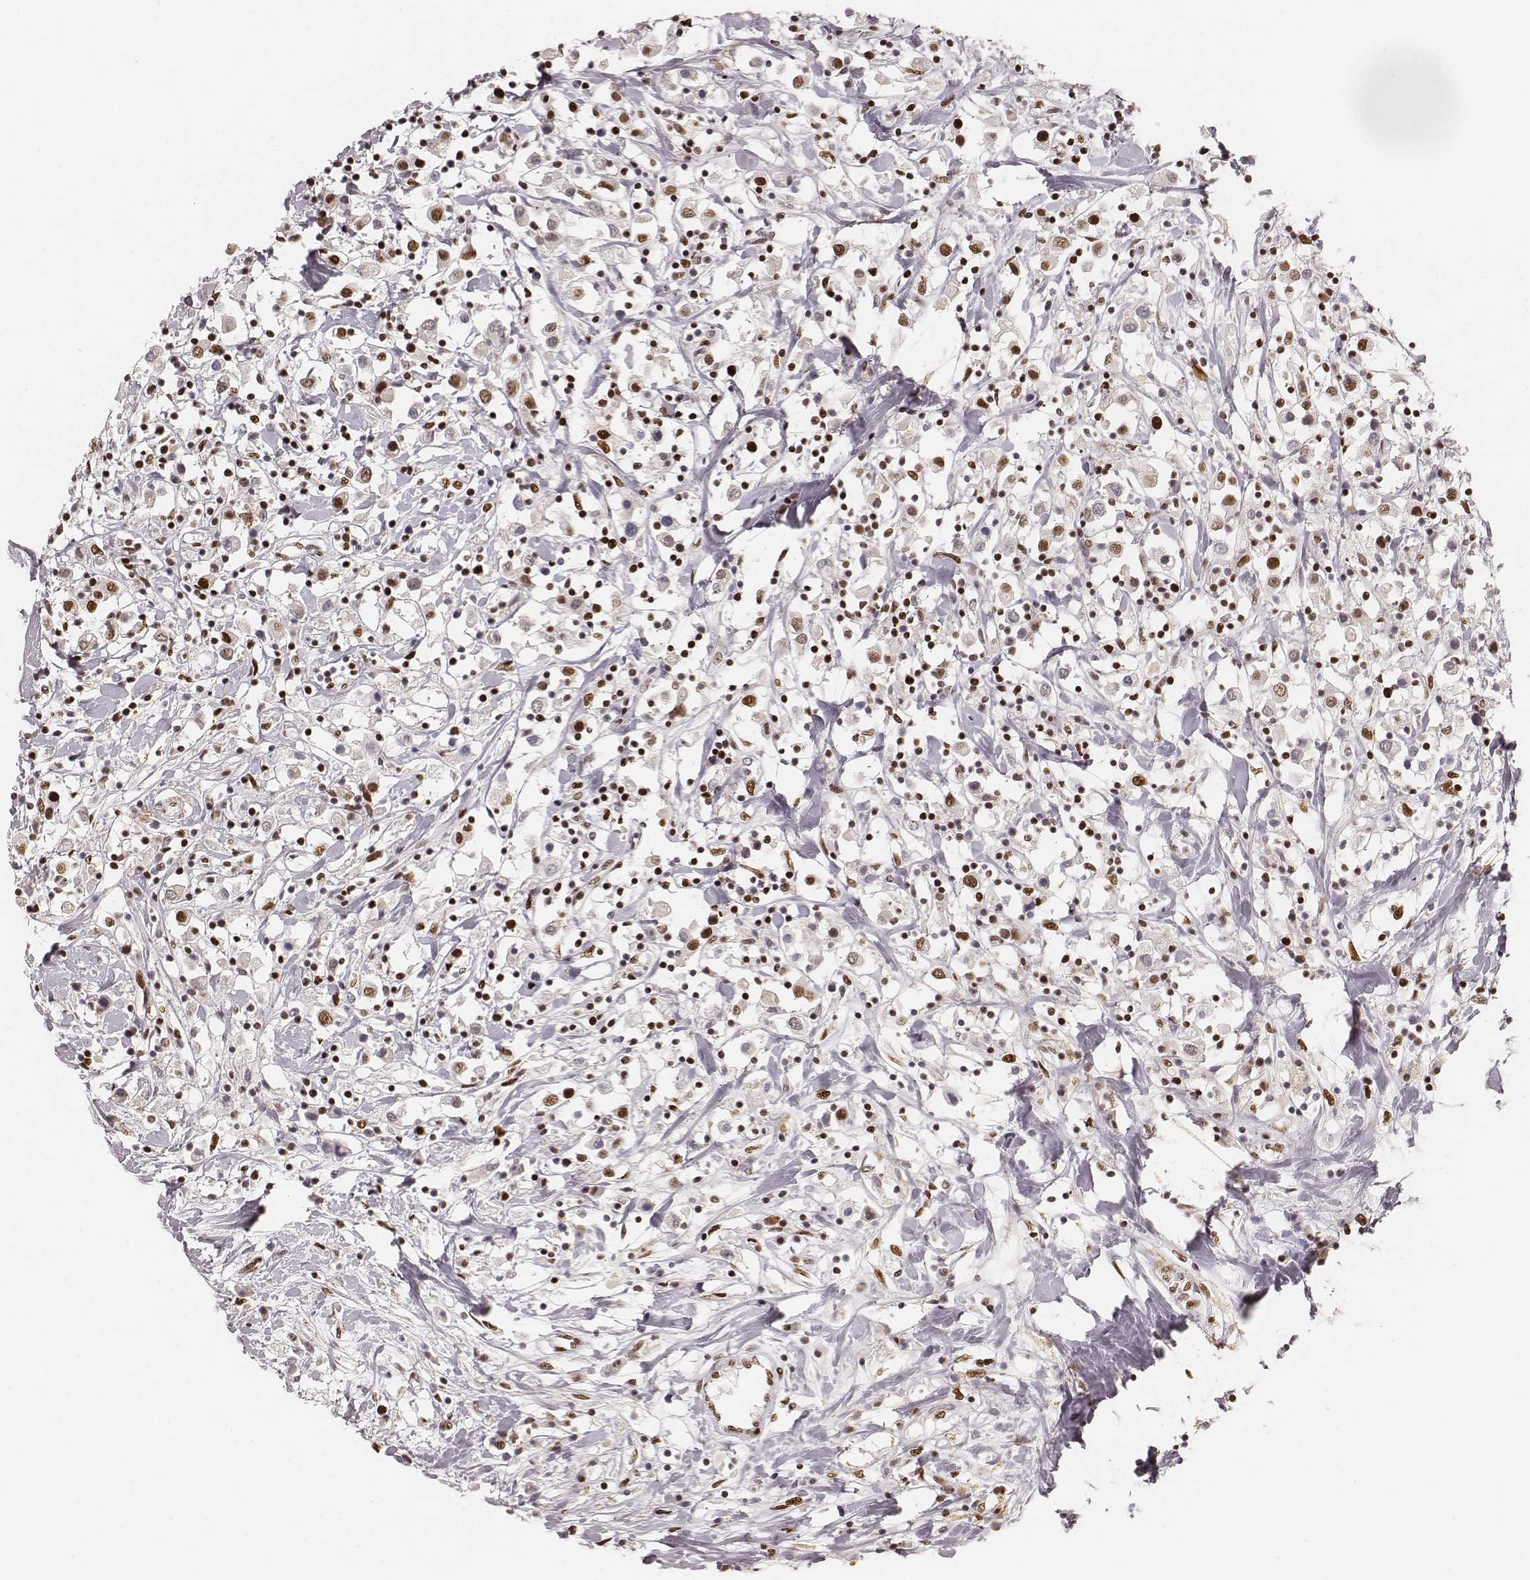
{"staining": {"intensity": "moderate", "quantity": ">75%", "location": "nuclear"}, "tissue": "breast cancer", "cell_type": "Tumor cells", "image_type": "cancer", "snomed": [{"axis": "morphology", "description": "Duct carcinoma"}, {"axis": "topography", "description": "Breast"}], "caption": "Breast cancer stained with immunohistochemistry (IHC) exhibits moderate nuclear staining in about >75% of tumor cells. The staining was performed using DAB (3,3'-diaminobenzidine), with brown indicating positive protein expression. Nuclei are stained blue with hematoxylin.", "gene": "HNRNPC", "patient": {"sex": "female", "age": 61}}